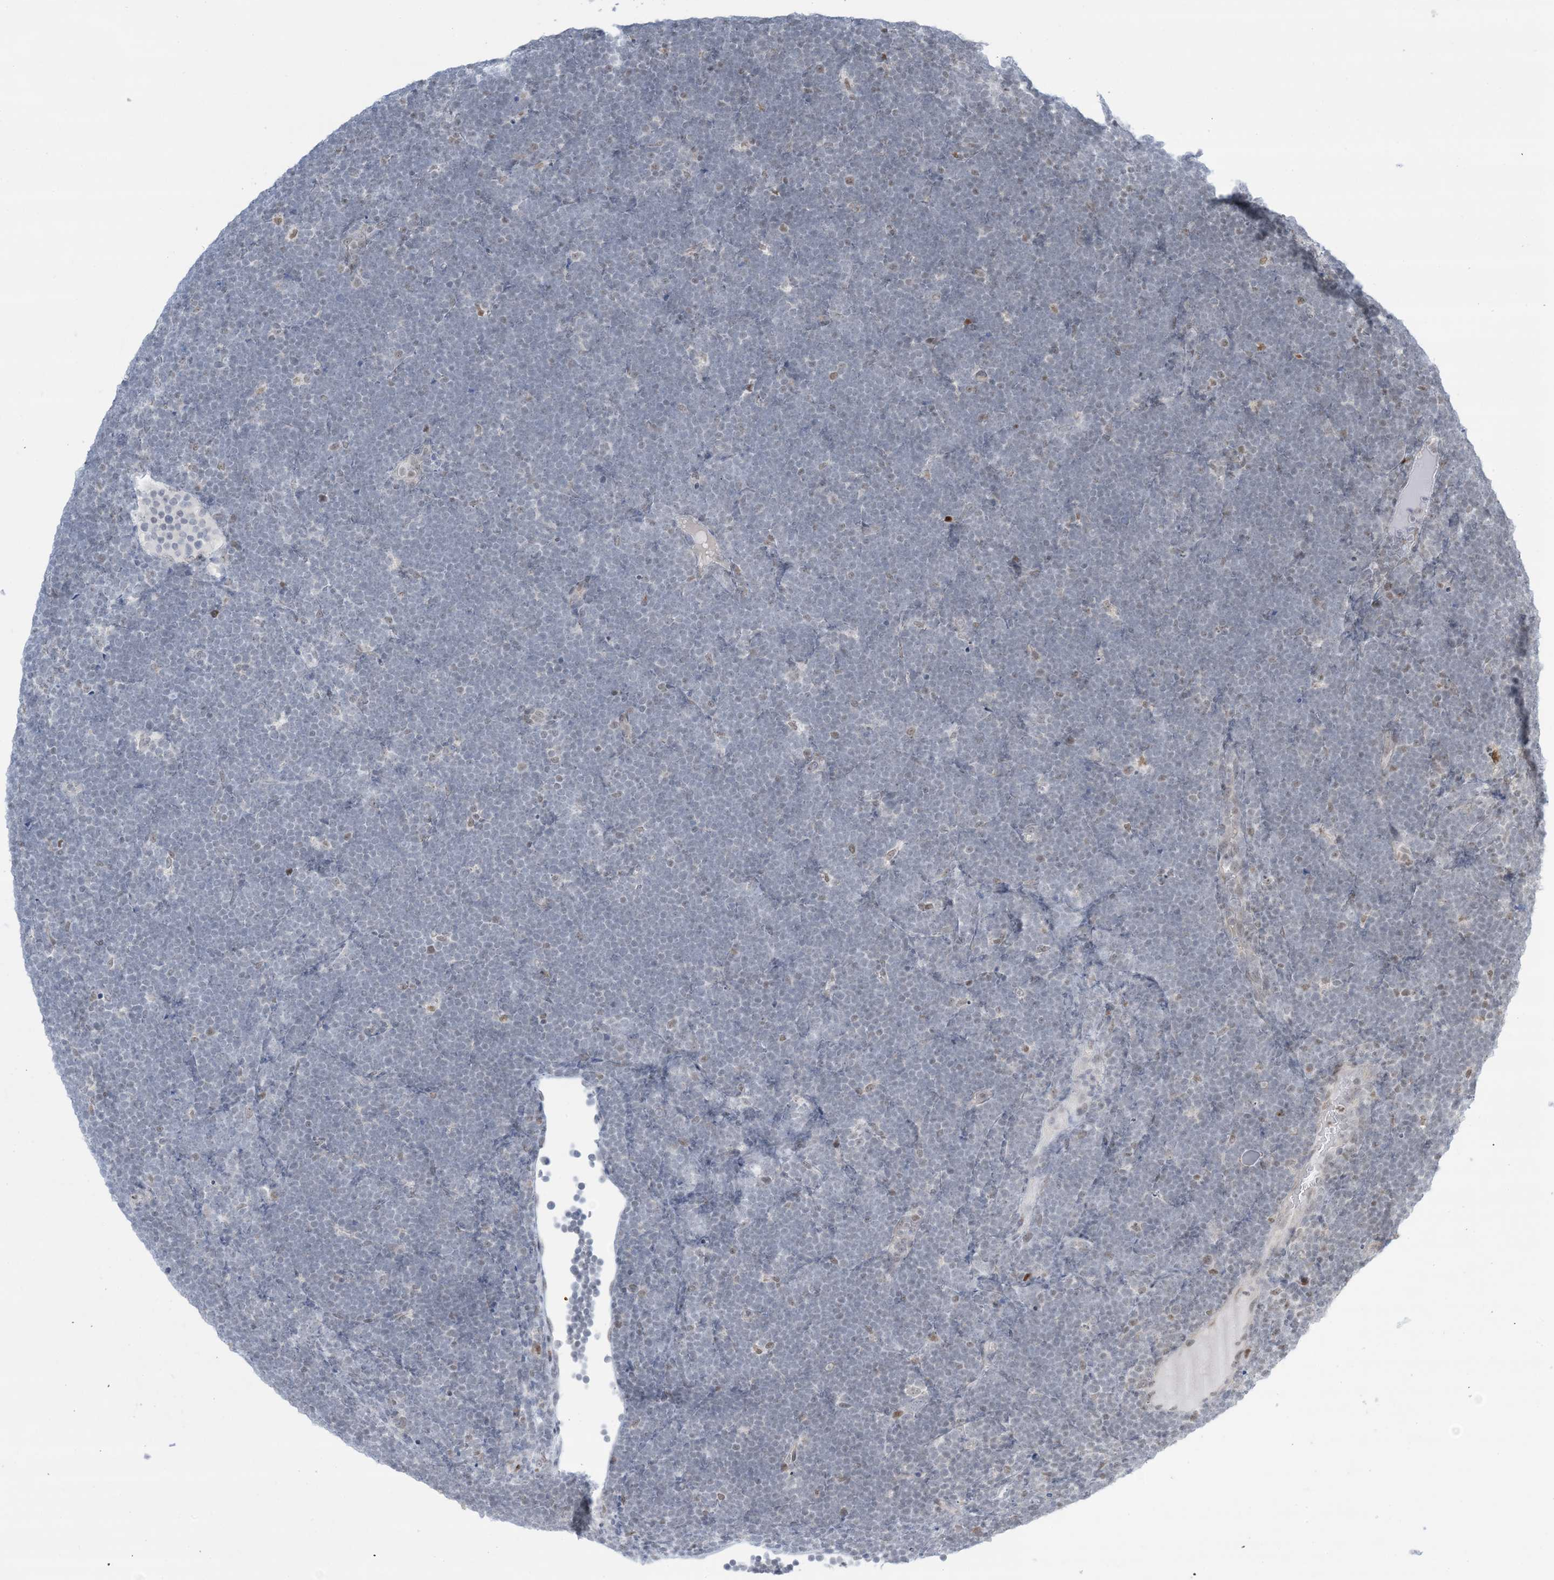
{"staining": {"intensity": "negative", "quantity": "none", "location": "none"}, "tissue": "lymphoma", "cell_type": "Tumor cells", "image_type": "cancer", "snomed": [{"axis": "morphology", "description": "Malignant lymphoma, non-Hodgkin's type, High grade"}, {"axis": "topography", "description": "Lymph node"}], "caption": "The image displays no staining of tumor cells in malignant lymphoma, non-Hodgkin's type (high-grade). The staining is performed using DAB brown chromogen with nuclei counter-stained in using hematoxylin.", "gene": "TFPT", "patient": {"sex": "male", "age": 13}}